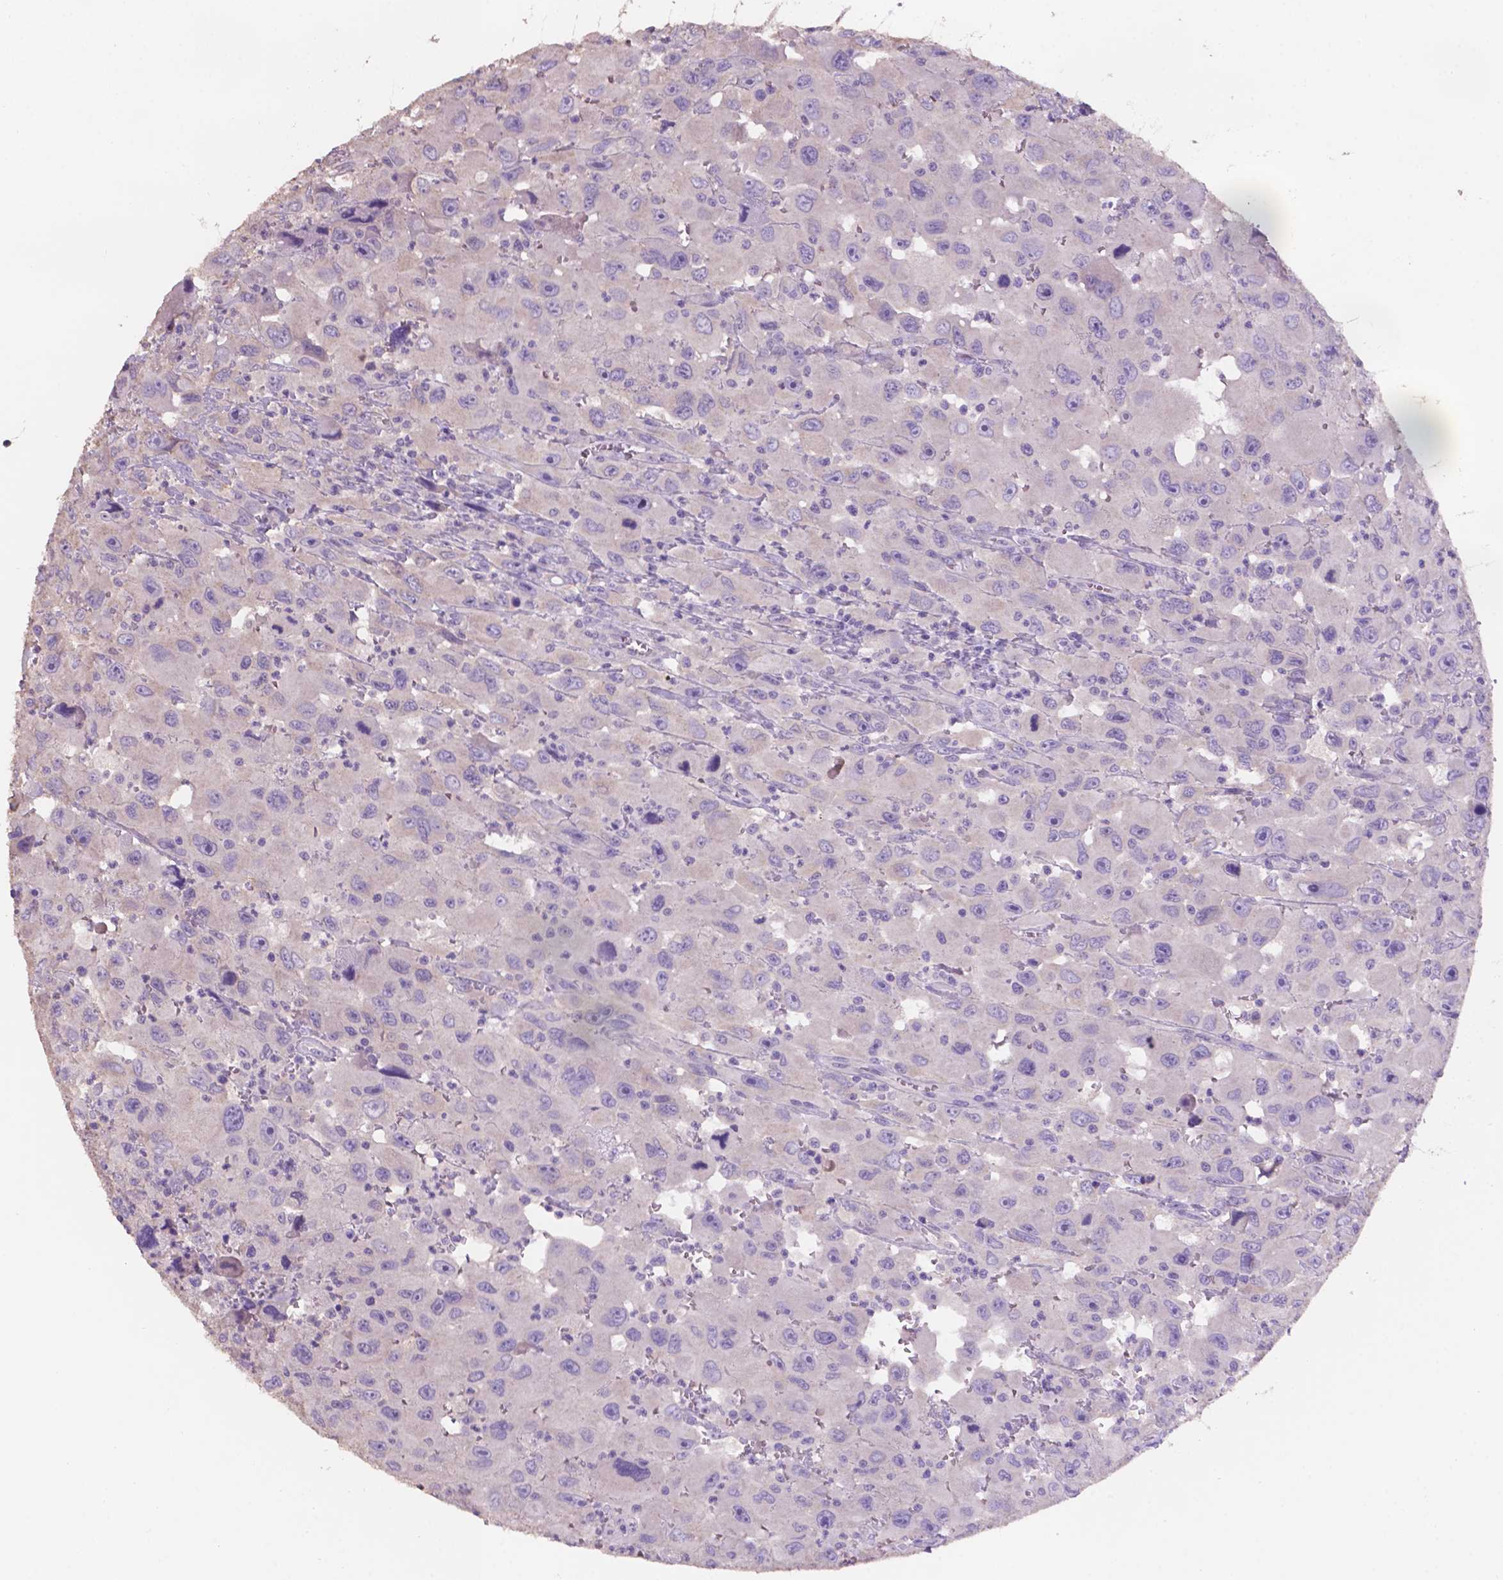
{"staining": {"intensity": "negative", "quantity": "none", "location": "none"}, "tissue": "head and neck cancer", "cell_type": "Tumor cells", "image_type": "cancer", "snomed": [{"axis": "morphology", "description": "Squamous cell carcinoma, NOS"}, {"axis": "morphology", "description": "Squamous cell carcinoma, metastatic, NOS"}, {"axis": "topography", "description": "Oral tissue"}, {"axis": "topography", "description": "Head-Neck"}], "caption": "A micrograph of squamous cell carcinoma (head and neck) stained for a protein demonstrates no brown staining in tumor cells.", "gene": "SBSN", "patient": {"sex": "female", "age": 85}}